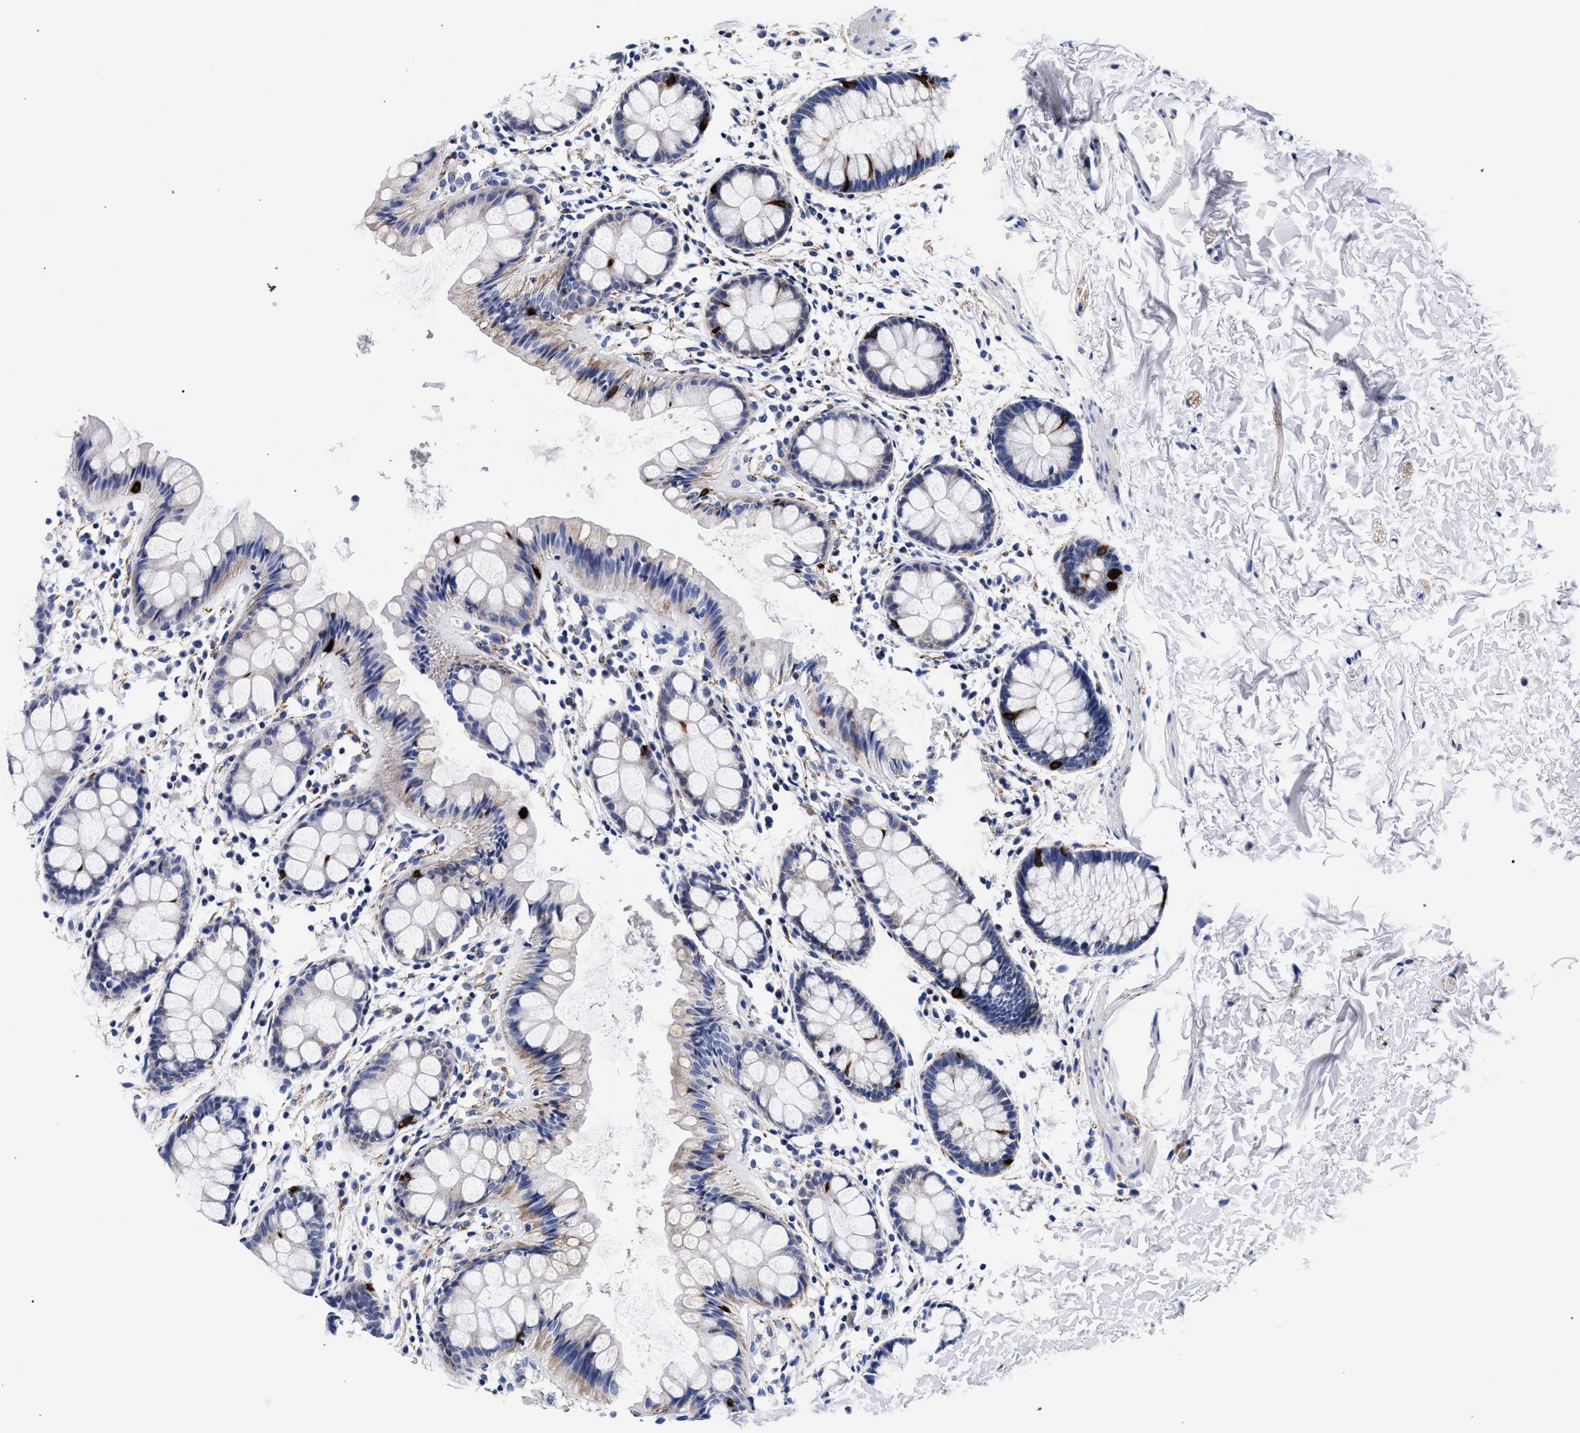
{"staining": {"intensity": "strong", "quantity": "<25%", "location": "cytoplasmic/membranous"}, "tissue": "rectum", "cell_type": "Glandular cells", "image_type": "normal", "snomed": [{"axis": "morphology", "description": "Normal tissue, NOS"}, {"axis": "topography", "description": "Rectum"}], "caption": "Rectum was stained to show a protein in brown. There is medium levels of strong cytoplasmic/membranous positivity in about <25% of glandular cells. (DAB IHC, brown staining for protein, blue staining for nuclei).", "gene": "RAB3B", "patient": {"sex": "female", "age": 66}}